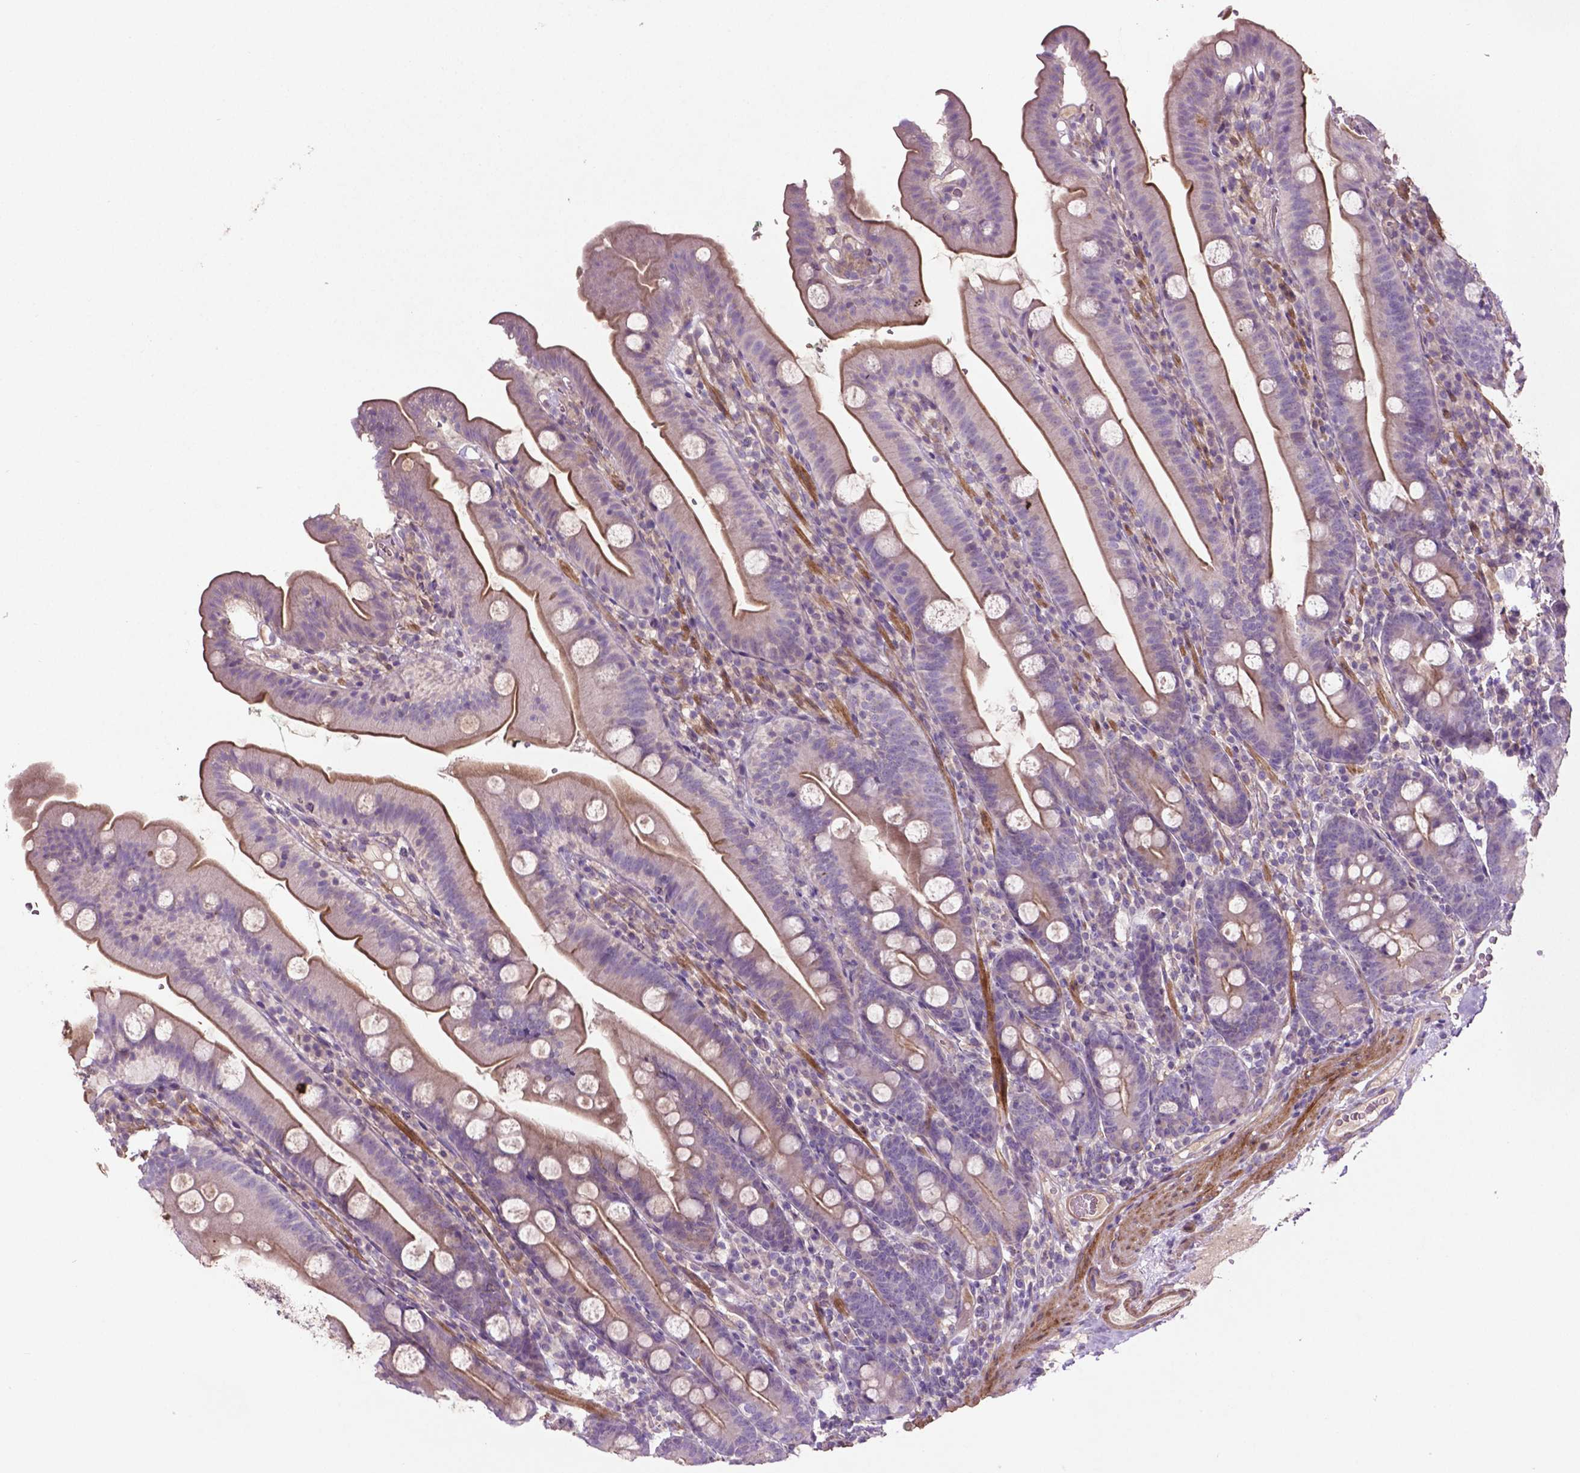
{"staining": {"intensity": "moderate", "quantity": "<25%", "location": "cytoplasmic/membranous"}, "tissue": "duodenum", "cell_type": "Glandular cells", "image_type": "normal", "snomed": [{"axis": "morphology", "description": "Normal tissue, NOS"}, {"axis": "topography", "description": "Duodenum"}], "caption": "Glandular cells reveal moderate cytoplasmic/membranous expression in approximately <25% of cells in normal duodenum.", "gene": "BMP4", "patient": {"sex": "female", "age": 67}}